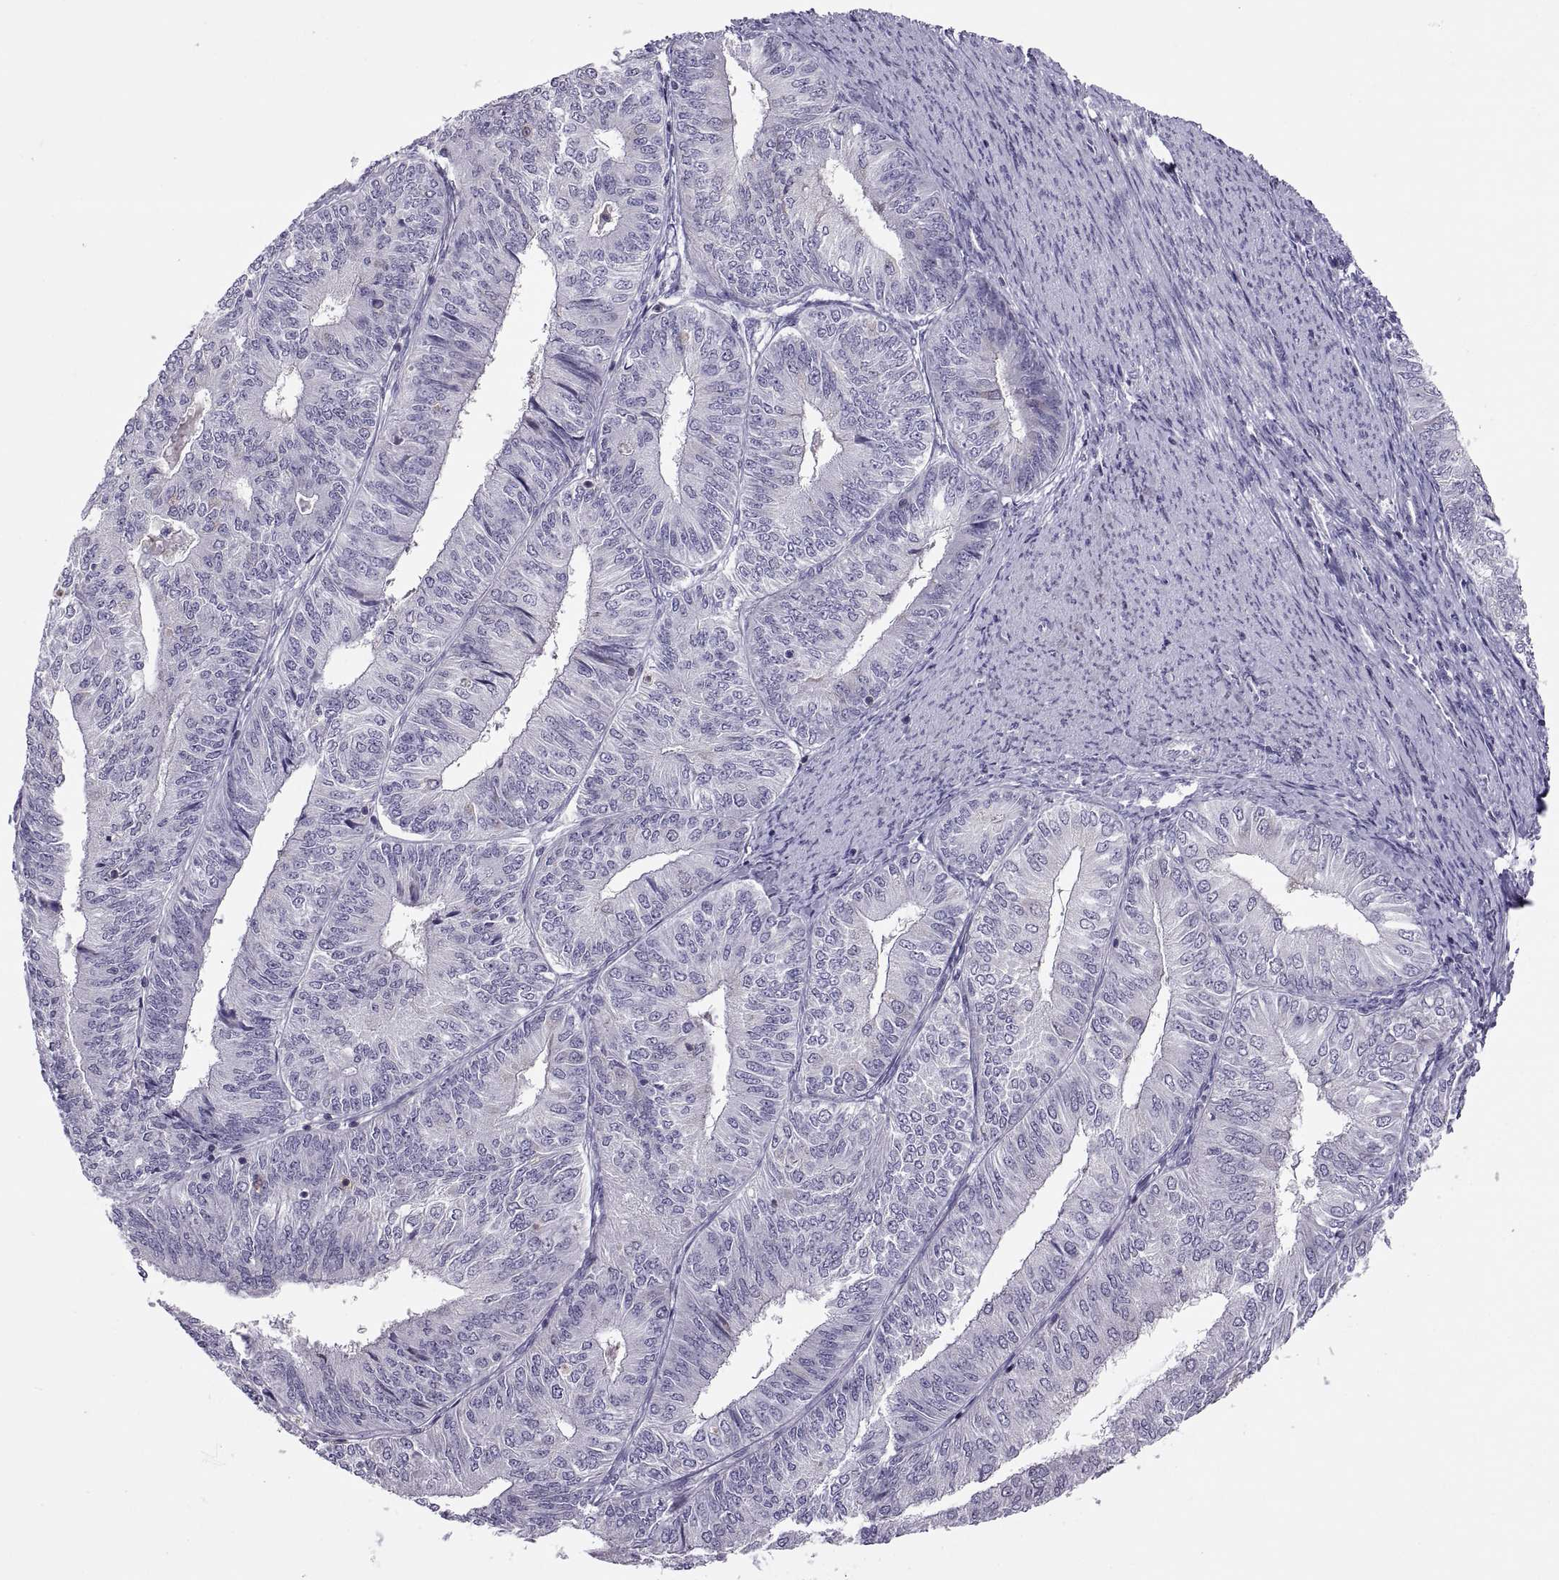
{"staining": {"intensity": "negative", "quantity": "none", "location": "none"}, "tissue": "endometrial cancer", "cell_type": "Tumor cells", "image_type": "cancer", "snomed": [{"axis": "morphology", "description": "Adenocarcinoma, NOS"}, {"axis": "topography", "description": "Endometrium"}], "caption": "Immunohistochemistry histopathology image of endometrial cancer (adenocarcinoma) stained for a protein (brown), which reveals no staining in tumor cells.", "gene": "TTC21A", "patient": {"sex": "female", "age": 58}}